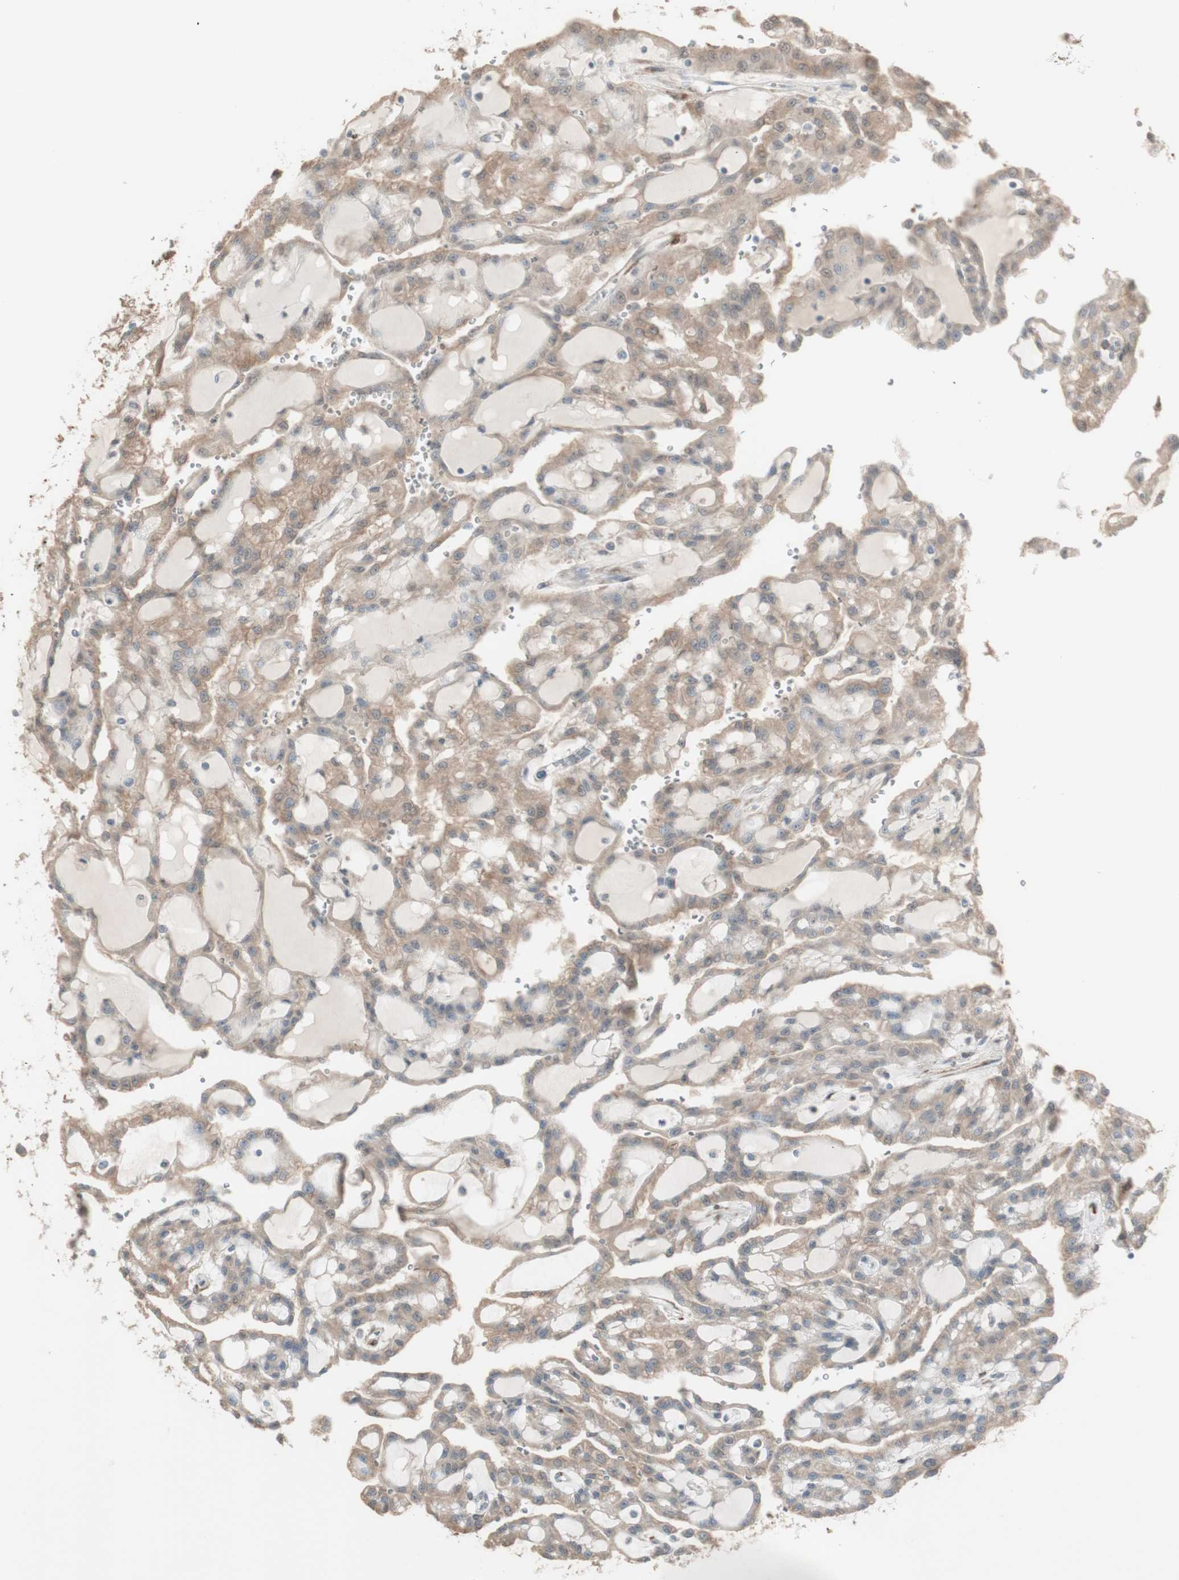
{"staining": {"intensity": "weak", "quantity": ">75%", "location": "cytoplasmic/membranous"}, "tissue": "renal cancer", "cell_type": "Tumor cells", "image_type": "cancer", "snomed": [{"axis": "morphology", "description": "Adenocarcinoma, NOS"}, {"axis": "topography", "description": "Kidney"}], "caption": "Tumor cells exhibit low levels of weak cytoplasmic/membranous expression in about >75% of cells in adenocarcinoma (renal).", "gene": "MUC3A", "patient": {"sex": "male", "age": 63}}